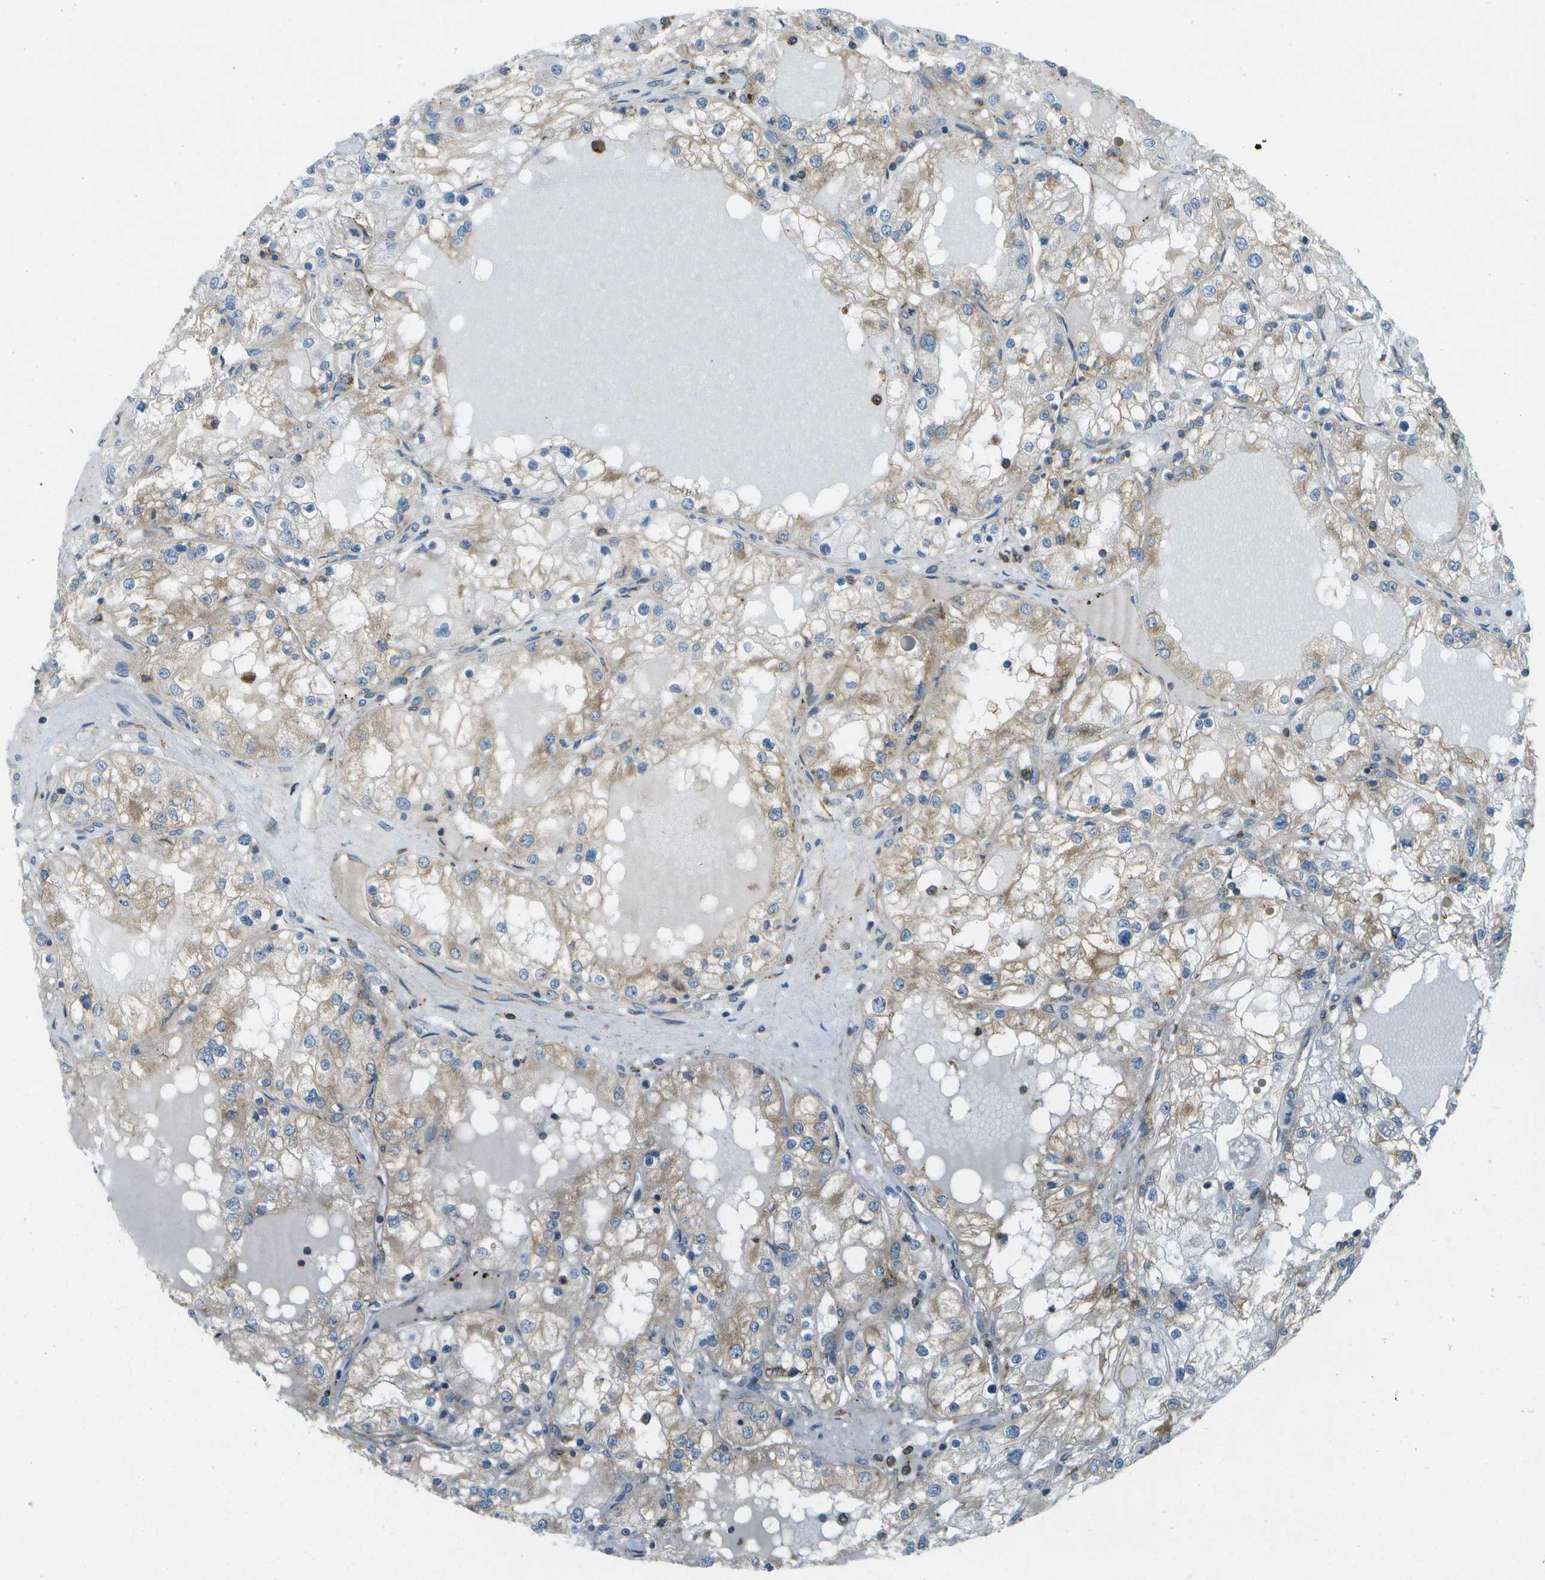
{"staining": {"intensity": "weak", "quantity": "25%-75%", "location": "cytoplasmic/membranous"}, "tissue": "renal cancer", "cell_type": "Tumor cells", "image_type": "cancer", "snomed": [{"axis": "morphology", "description": "Adenocarcinoma, NOS"}, {"axis": "topography", "description": "Kidney"}], "caption": "Immunohistochemistry (IHC) (DAB) staining of human renal cancer displays weak cytoplasmic/membranous protein expression in about 25%-75% of tumor cells.", "gene": "WNK2", "patient": {"sex": "male", "age": 68}}